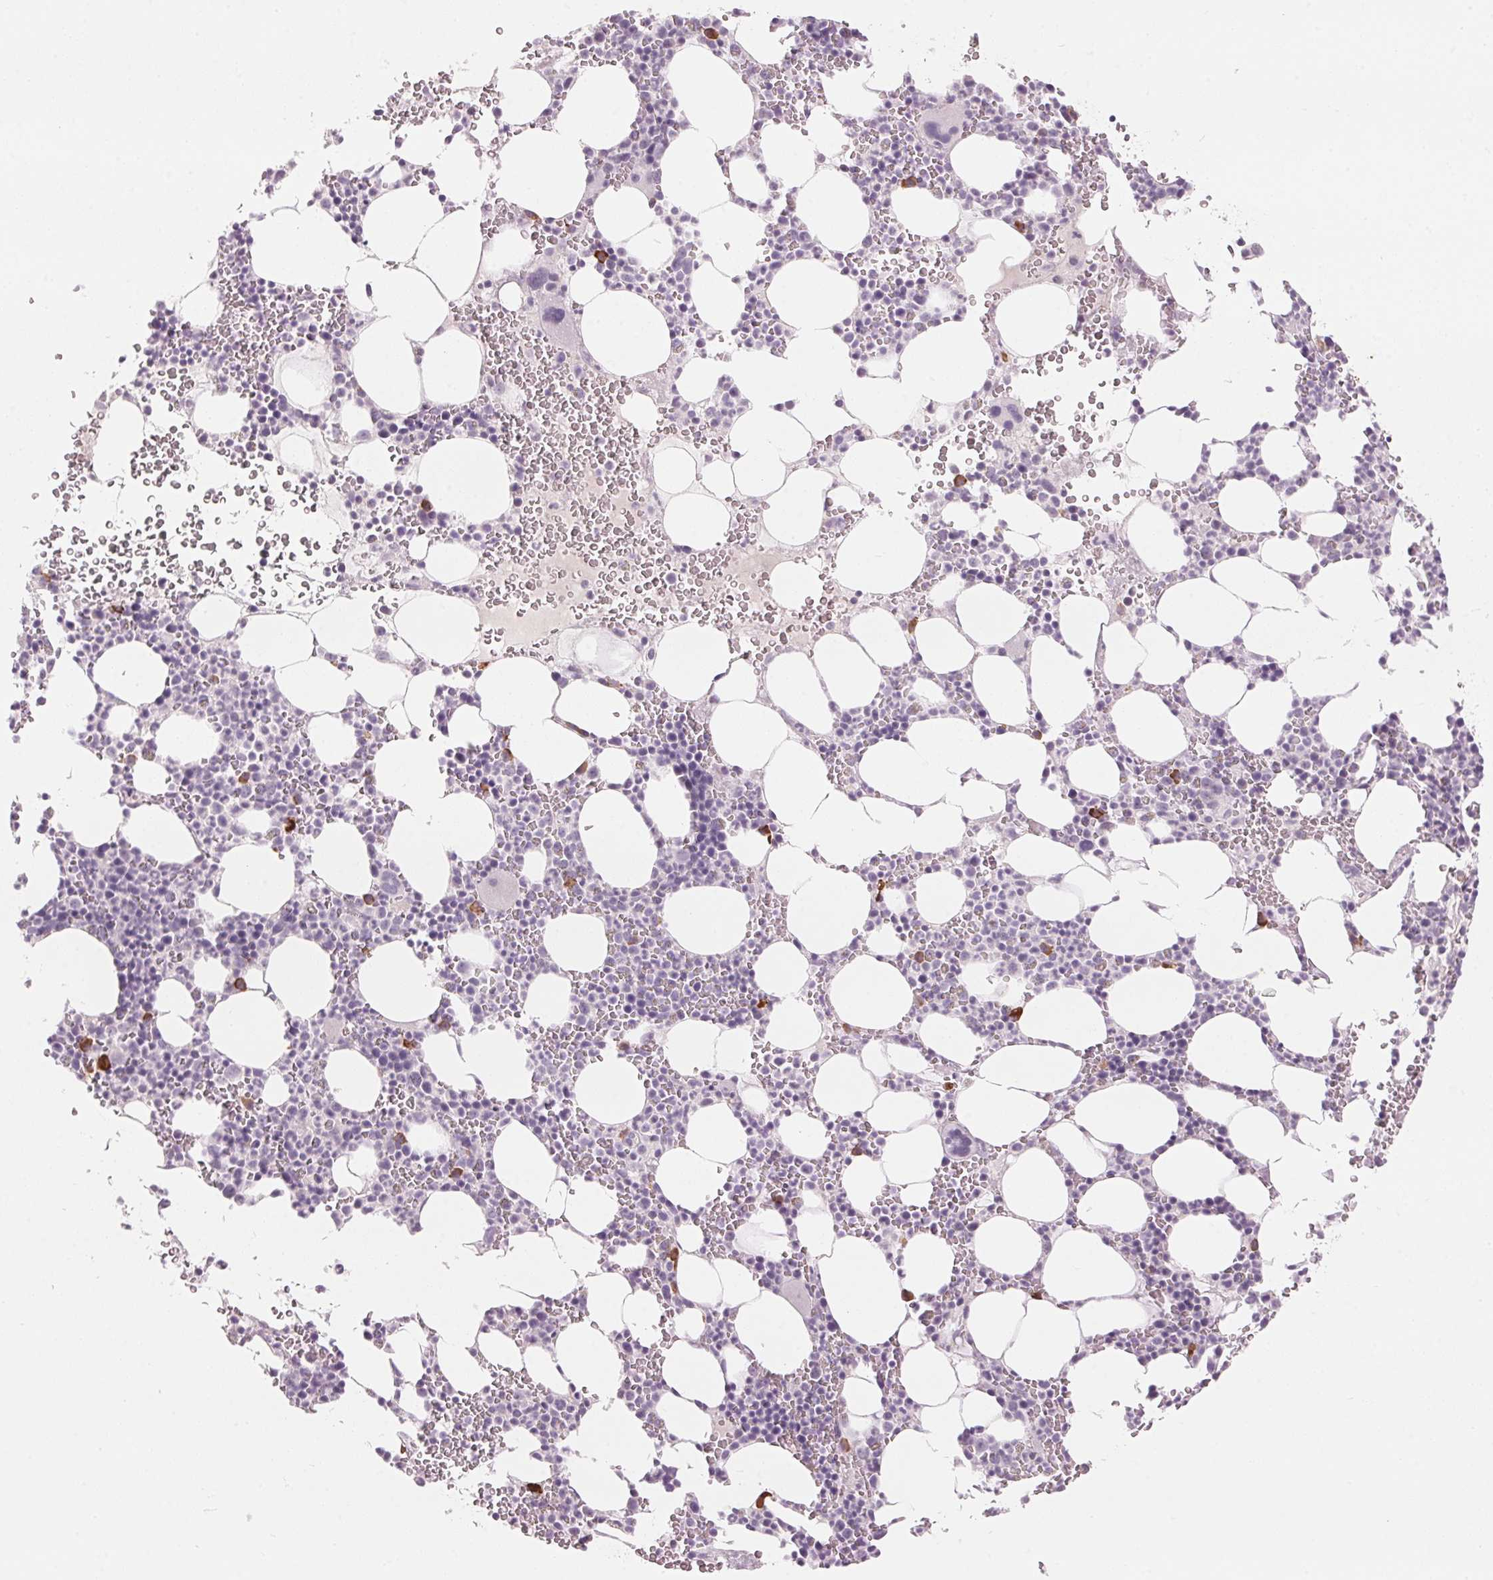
{"staining": {"intensity": "strong", "quantity": "<25%", "location": "cytoplasmic/membranous"}, "tissue": "bone marrow", "cell_type": "Hematopoietic cells", "image_type": "normal", "snomed": [{"axis": "morphology", "description": "Normal tissue, NOS"}, {"axis": "topography", "description": "Bone marrow"}], "caption": "Unremarkable bone marrow displays strong cytoplasmic/membranous expression in approximately <25% of hematopoietic cells, visualized by immunohistochemistry.", "gene": "SCTR", "patient": {"sex": "male", "age": 82}}